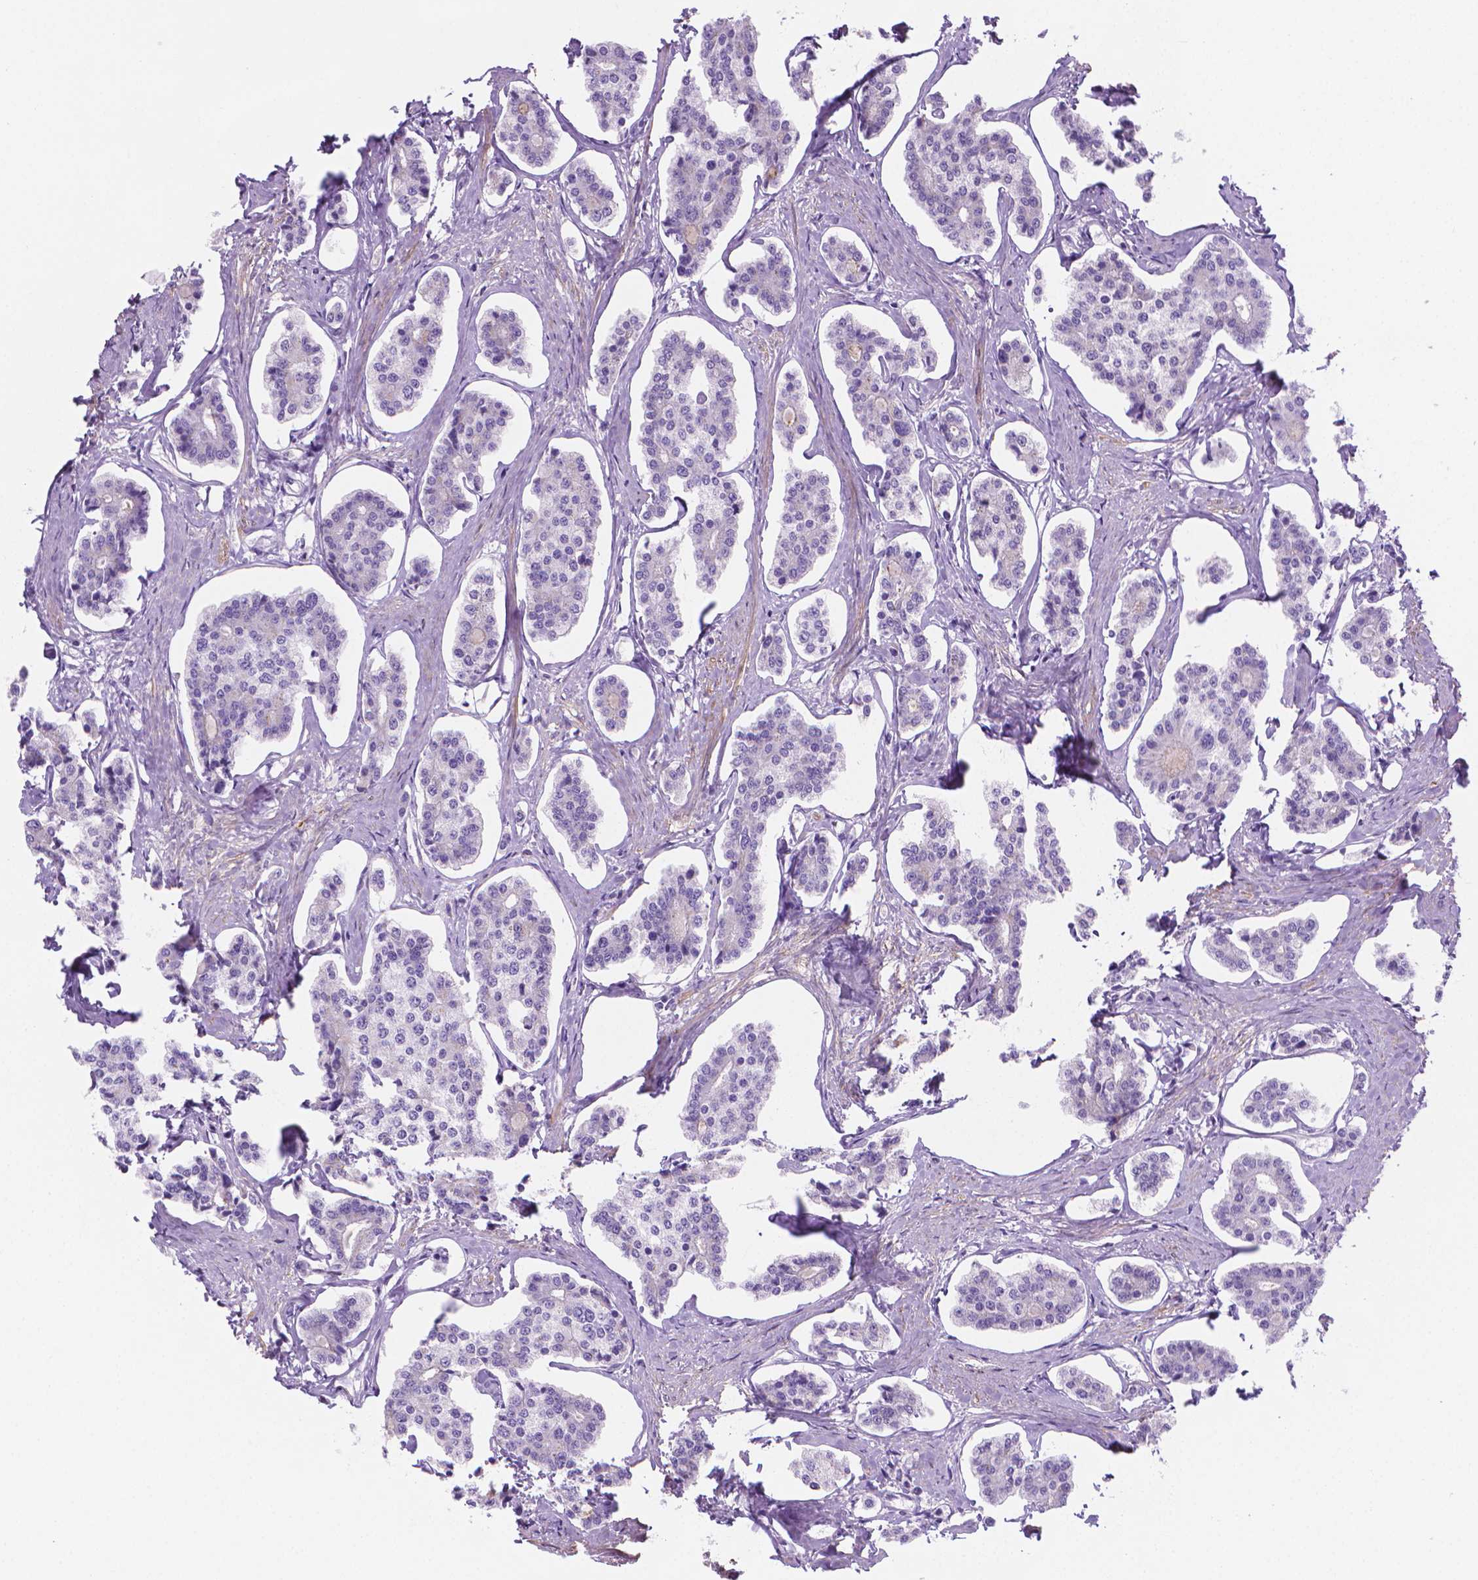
{"staining": {"intensity": "negative", "quantity": "none", "location": "none"}, "tissue": "carcinoid", "cell_type": "Tumor cells", "image_type": "cancer", "snomed": [{"axis": "morphology", "description": "Carcinoid, malignant, NOS"}, {"axis": "topography", "description": "Small intestine"}], "caption": "Protein analysis of carcinoid shows no significant staining in tumor cells.", "gene": "FASN", "patient": {"sex": "female", "age": 65}}